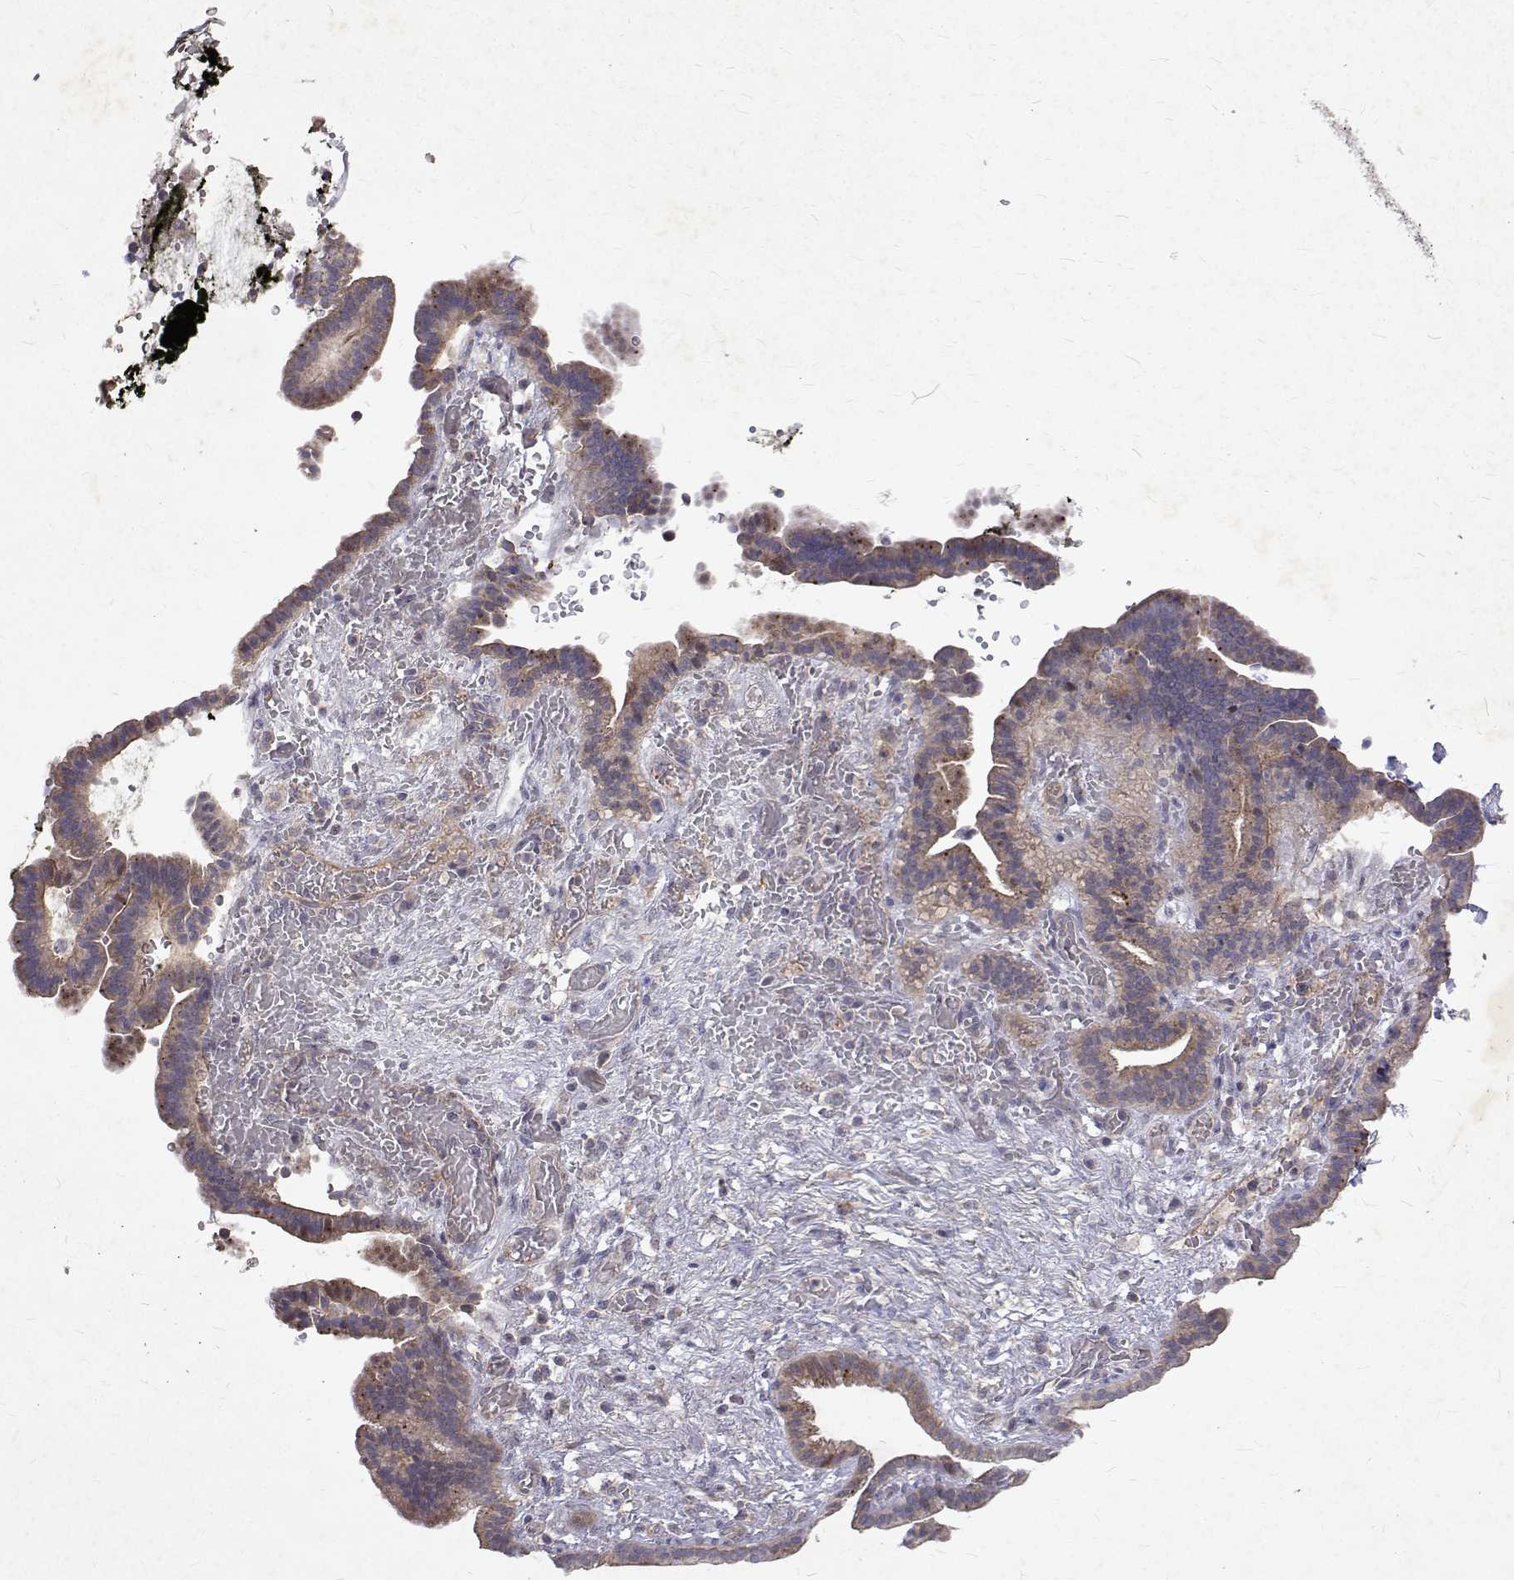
{"staining": {"intensity": "weak", "quantity": ">75%", "location": "cytoplasmic/membranous"}, "tissue": "pancreatic cancer", "cell_type": "Tumor cells", "image_type": "cancer", "snomed": [{"axis": "morphology", "description": "Adenocarcinoma, NOS"}, {"axis": "topography", "description": "Pancreas"}], "caption": "The histopathology image exhibits immunohistochemical staining of pancreatic cancer. There is weak cytoplasmic/membranous expression is present in about >75% of tumor cells.", "gene": "ALKBH8", "patient": {"sex": "male", "age": 44}}